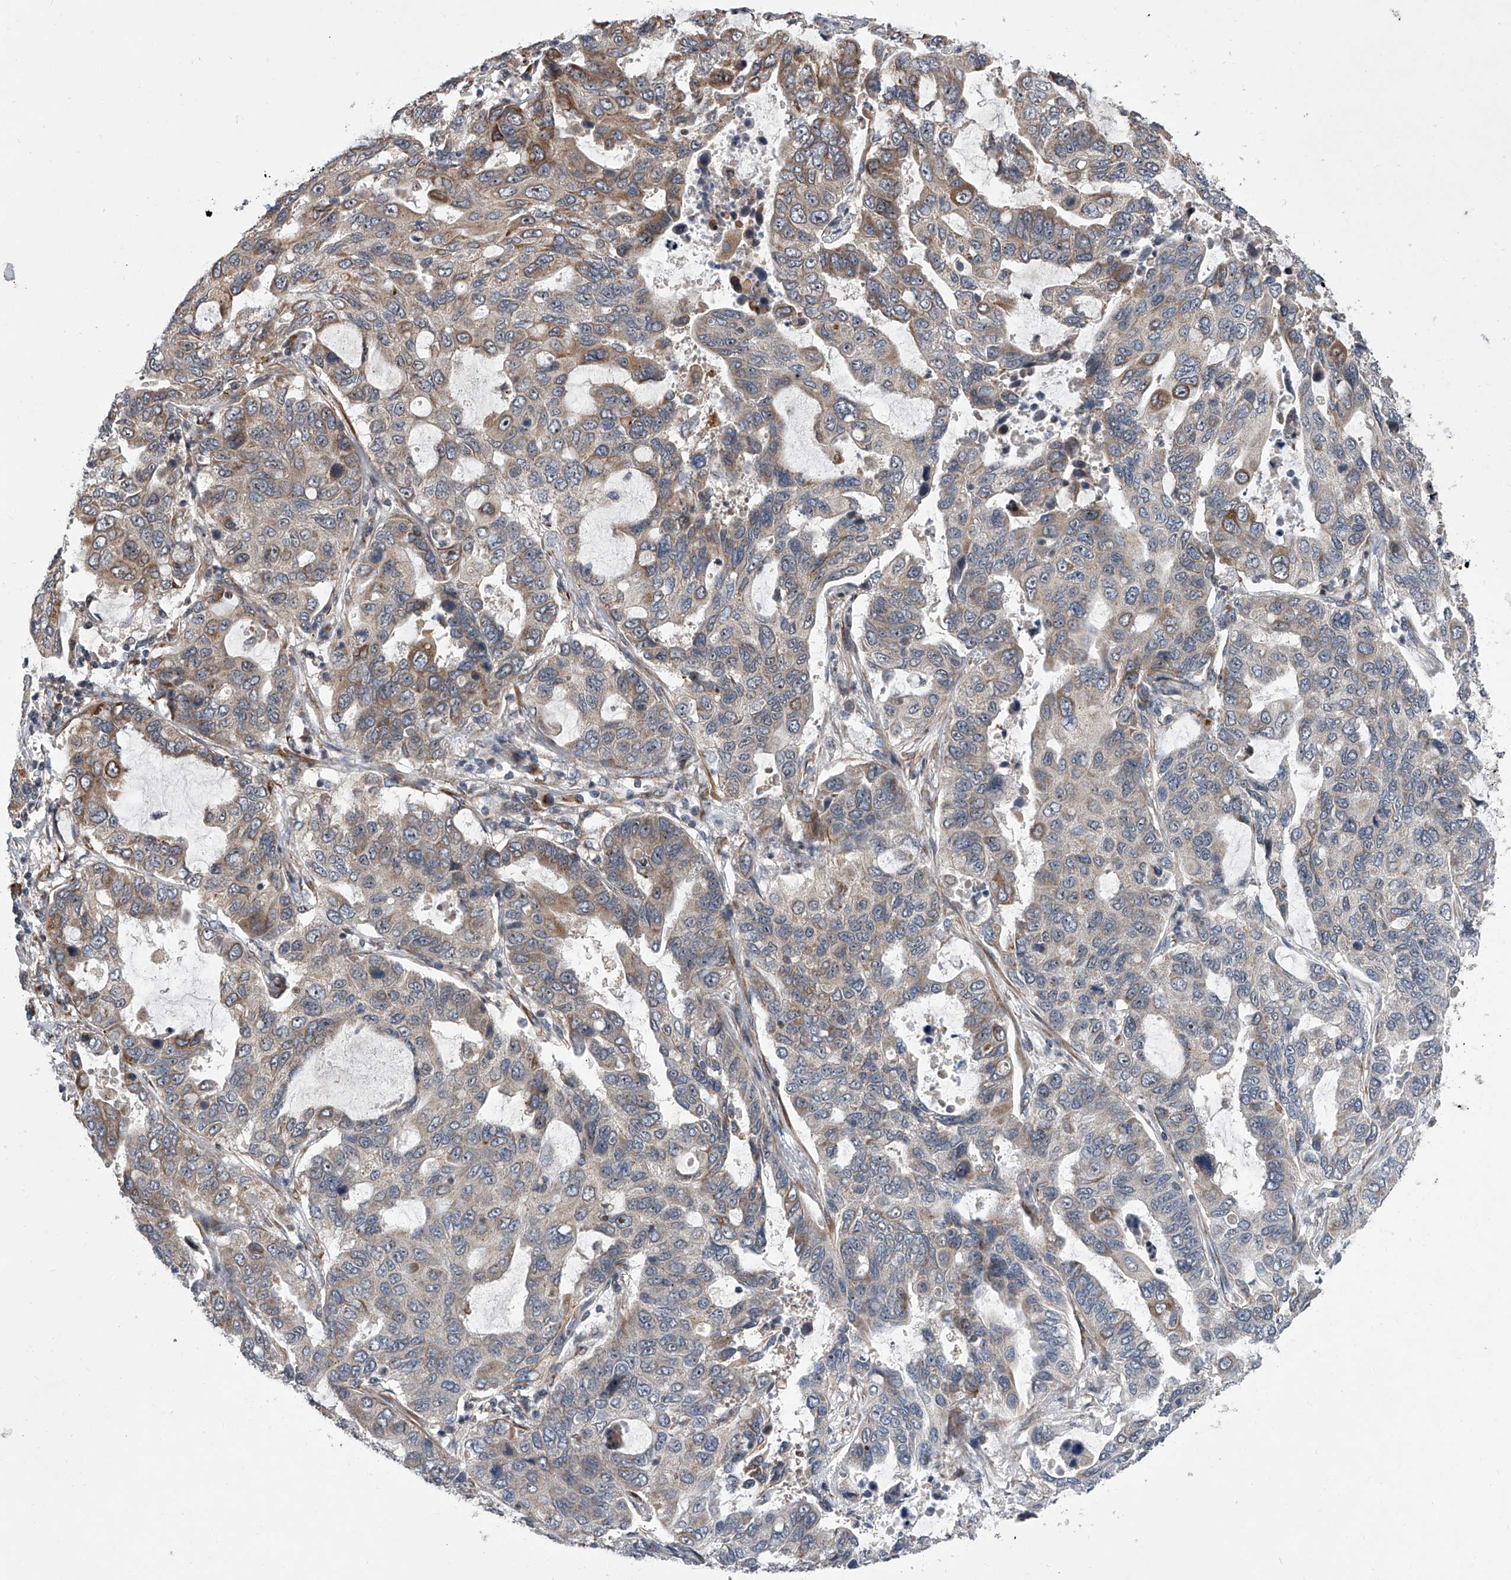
{"staining": {"intensity": "moderate", "quantity": "<25%", "location": "cytoplasmic/membranous"}, "tissue": "lung cancer", "cell_type": "Tumor cells", "image_type": "cancer", "snomed": [{"axis": "morphology", "description": "Adenocarcinoma, NOS"}, {"axis": "topography", "description": "Lung"}], "caption": "Adenocarcinoma (lung) stained with a brown dye displays moderate cytoplasmic/membranous positive staining in approximately <25% of tumor cells.", "gene": "DLGAP2", "patient": {"sex": "male", "age": 64}}